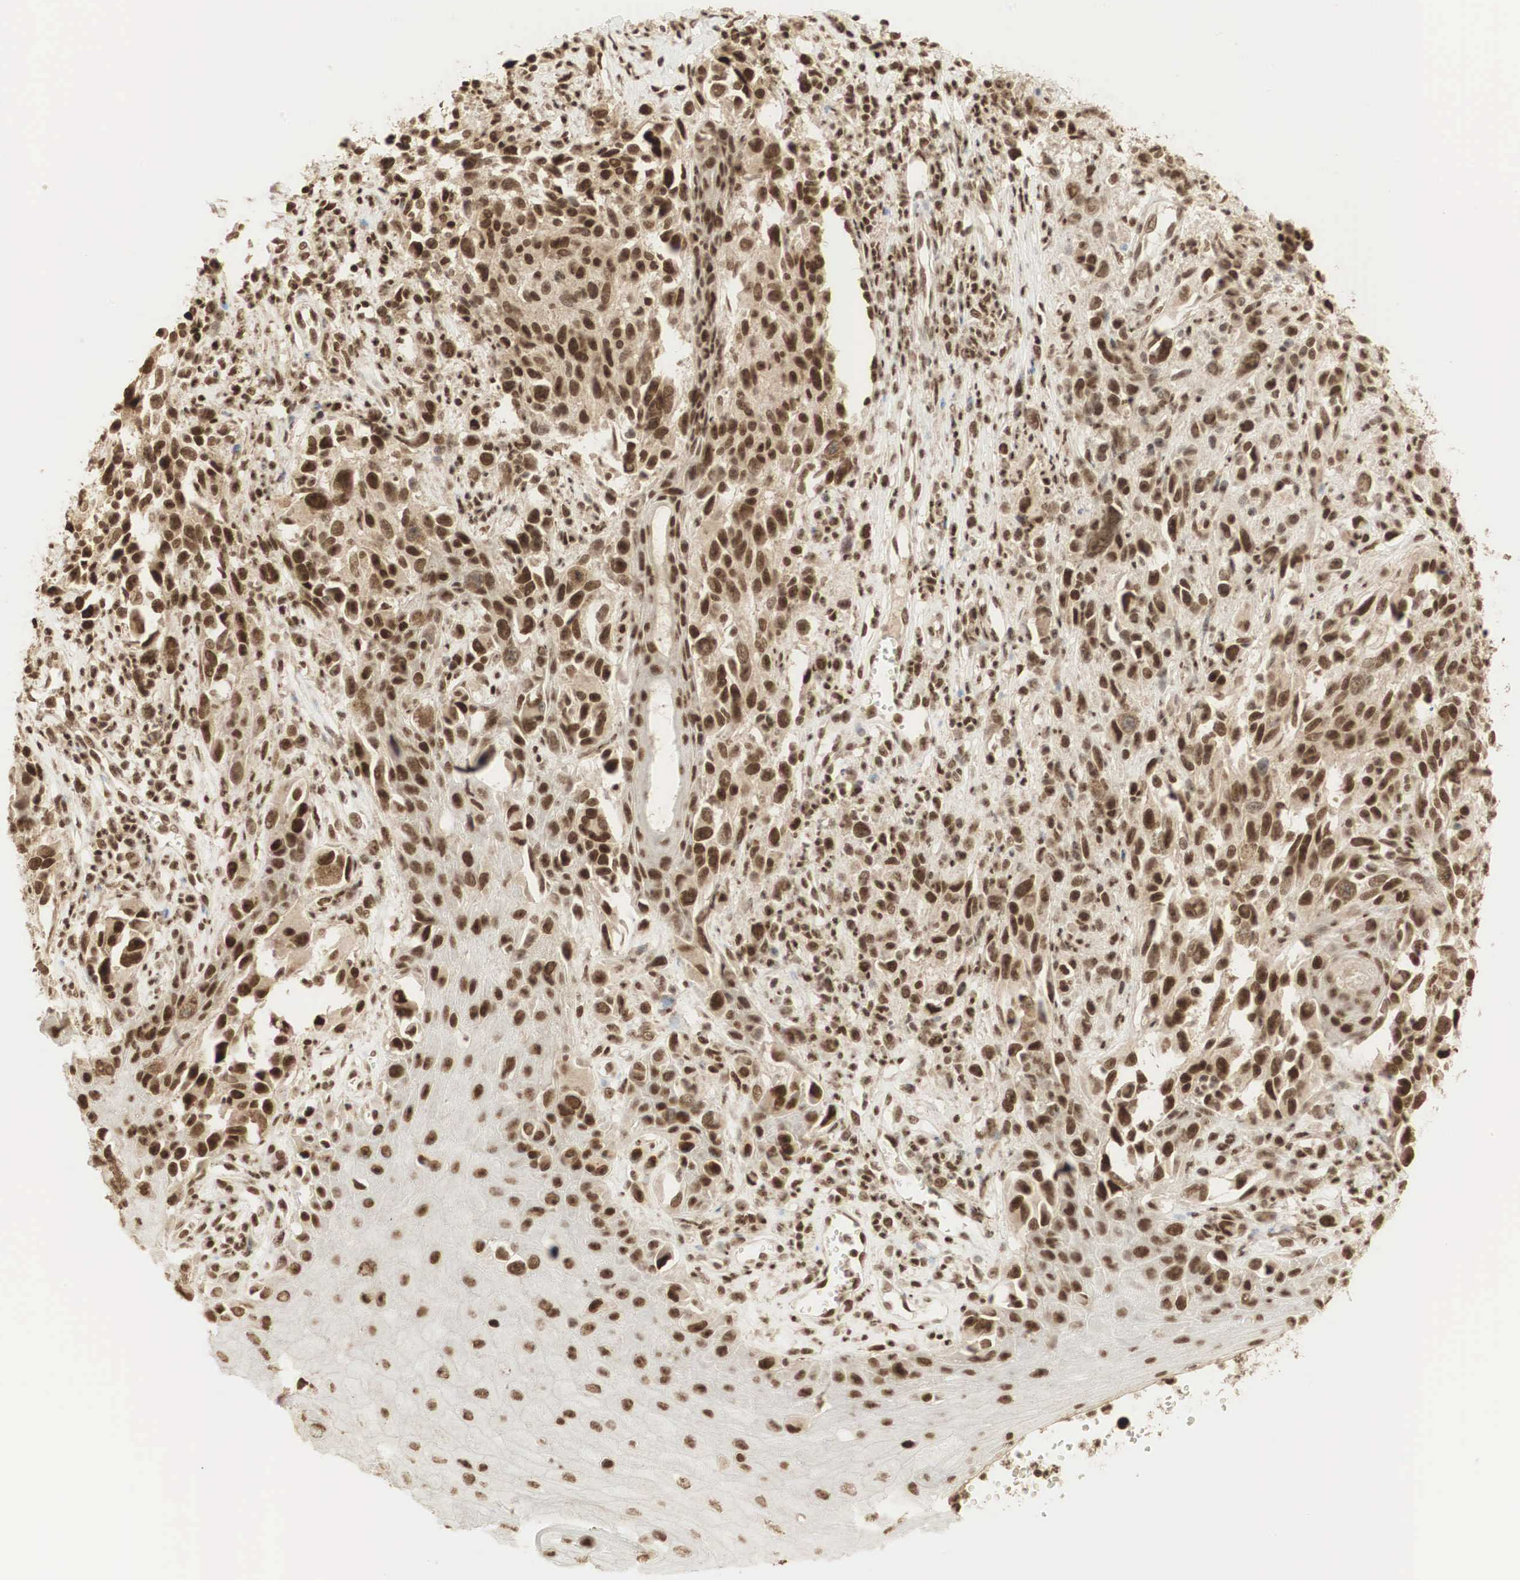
{"staining": {"intensity": "strong", "quantity": ">75%", "location": "cytoplasmic/membranous,nuclear"}, "tissue": "melanoma", "cell_type": "Tumor cells", "image_type": "cancer", "snomed": [{"axis": "morphology", "description": "Malignant melanoma, NOS"}, {"axis": "topography", "description": "Skin"}], "caption": "Protein expression by immunohistochemistry (IHC) displays strong cytoplasmic/membranous and nuclear staining in approximately >75% of tumor cells in melanoma.", "gene": "RNF113A", "patient": {"sex": "female", "age": 82}}